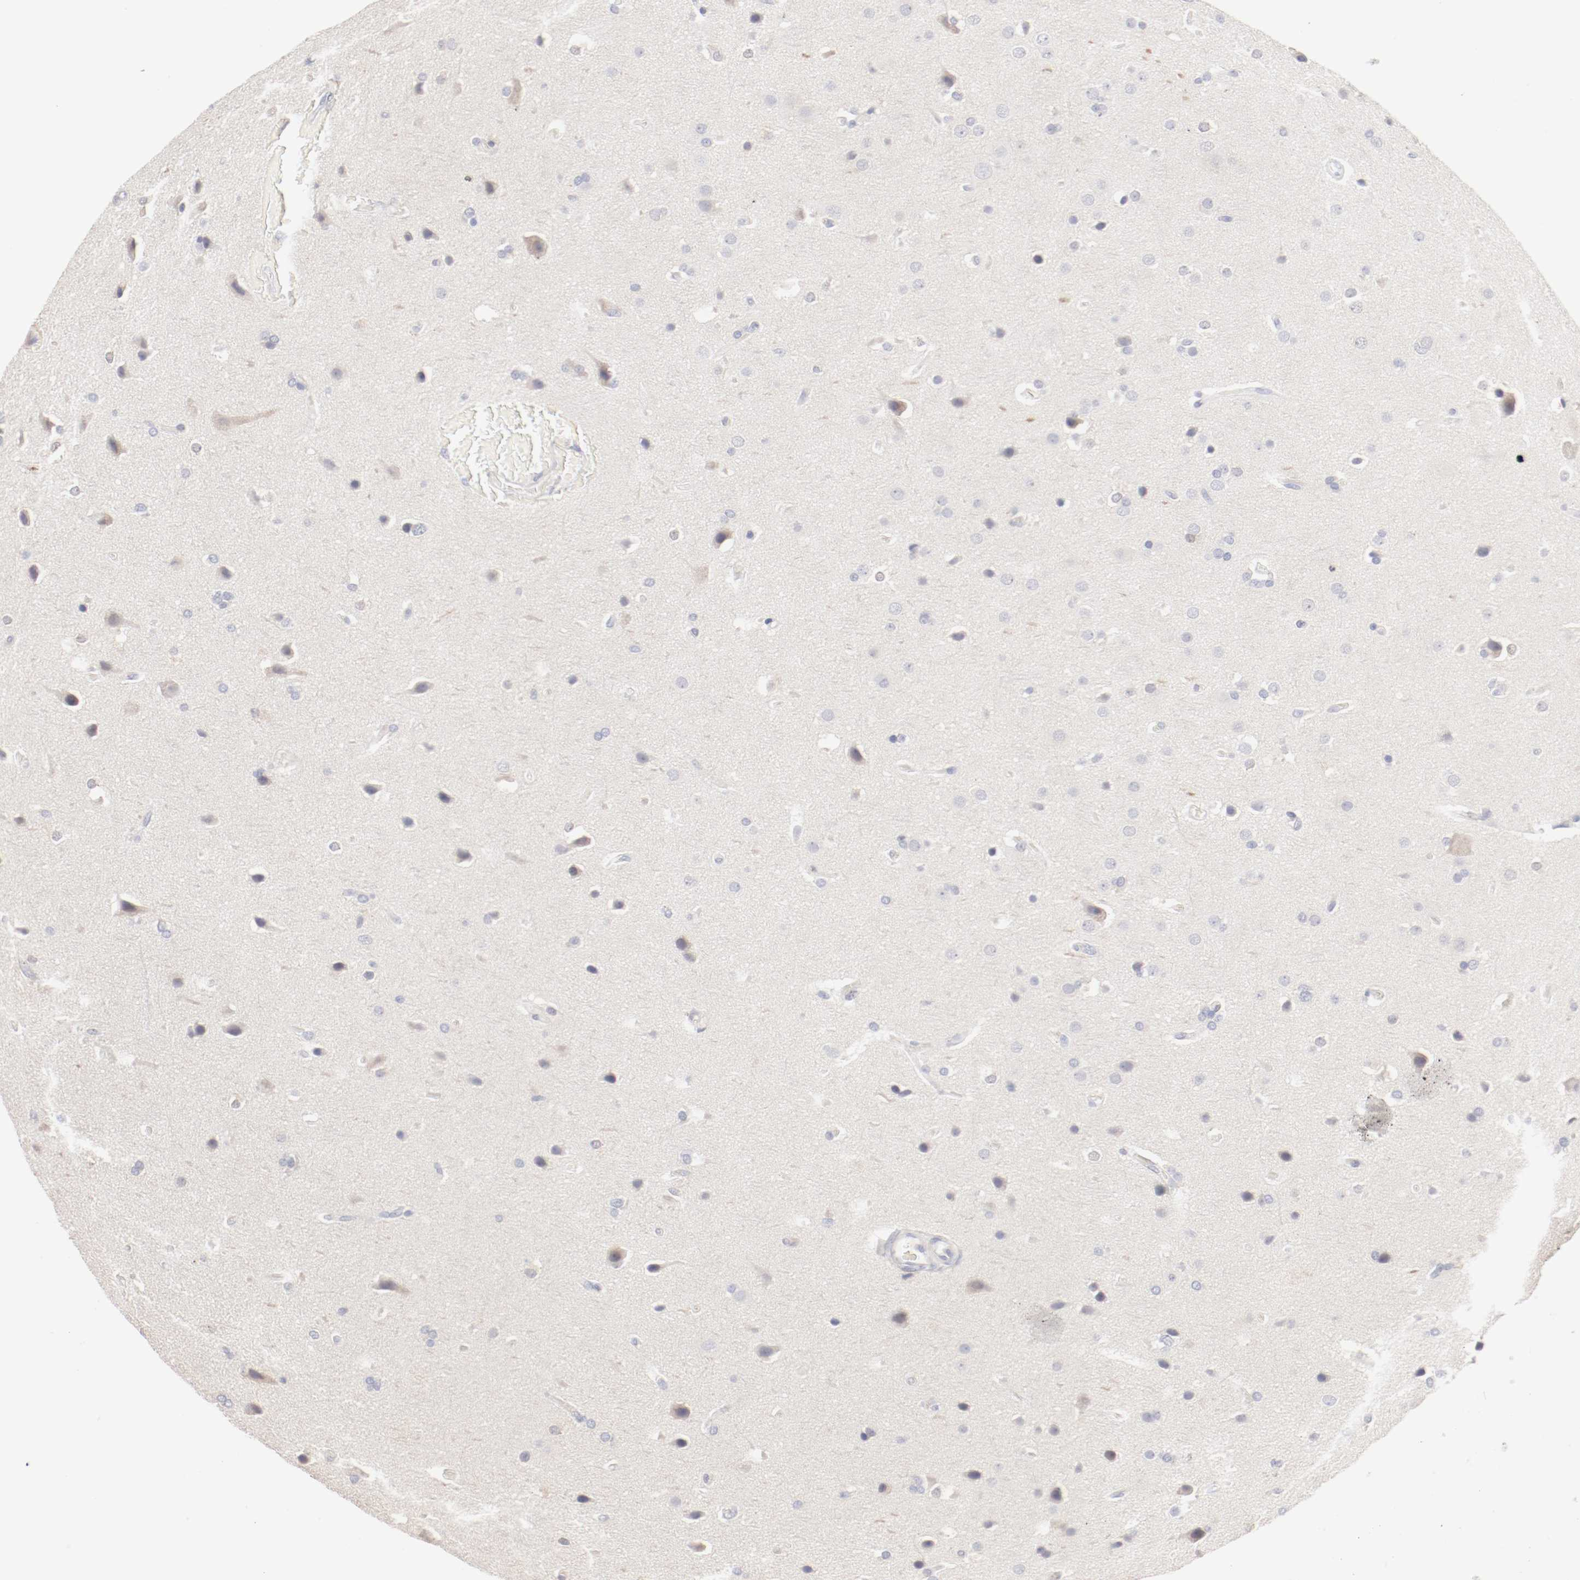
{"staining": {"intensity": "weak", "quantity": "<25%", "location": "cytoplasmic/membranous"}, "tissue": "glioma", "cell_type": "Tumor cells", "image_type": "cancer", "snomed": [{"axis": "morphology", "description": "Glioma, malignant, Low grade"}, {"axis": "topography", "description": "Cerebral cortex"}], "caption": "An immunohistochemistry (IHC) photomicrograph of glioma is shown. There is no staining in tumor cells of glioma. The staining is performed using DAB (3,3'-diaminobenzidine) brown chromogen with nuclei counter-stained in using hematoxylin.", "gene": "DNAL4", "patient": {"sex": "female", "age": 47}}